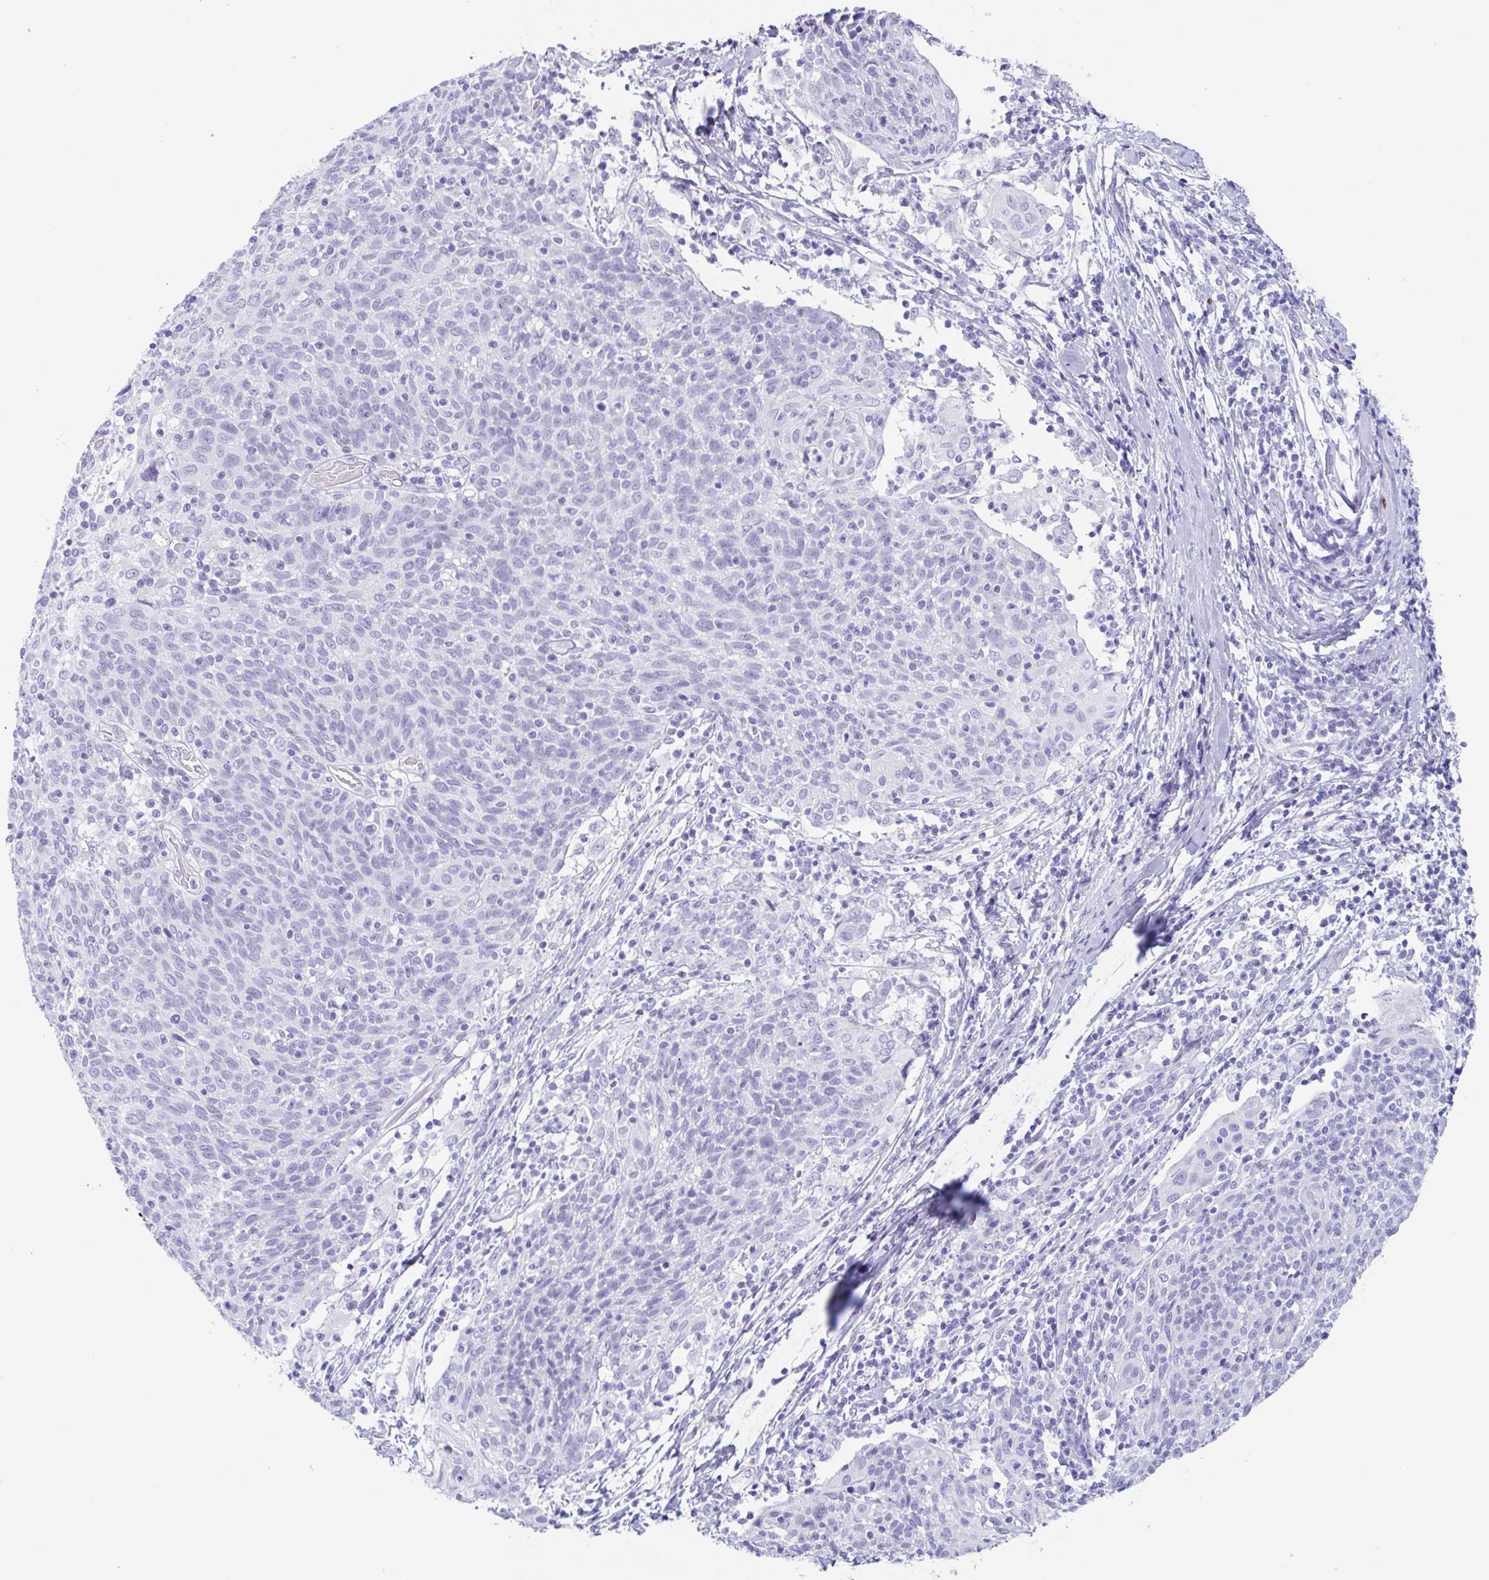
{"staining": {"intensity": "negative", "quantity": "none", "location": "none"}, "tissue": "cervical cancer", "cell_type": "Tumor cells", "image_type": "cancer", "snomed": [{"axis": "morphology", "description": "Squamous cell carcinoma, NOS"}, {"axis": "topography", "description": "Cervix"}], "caption": "Tumor cells show no significant protein expression in cervical cancer.", "gene": "TAS2R41", "patient": {"sex": "female", "age": 52}}